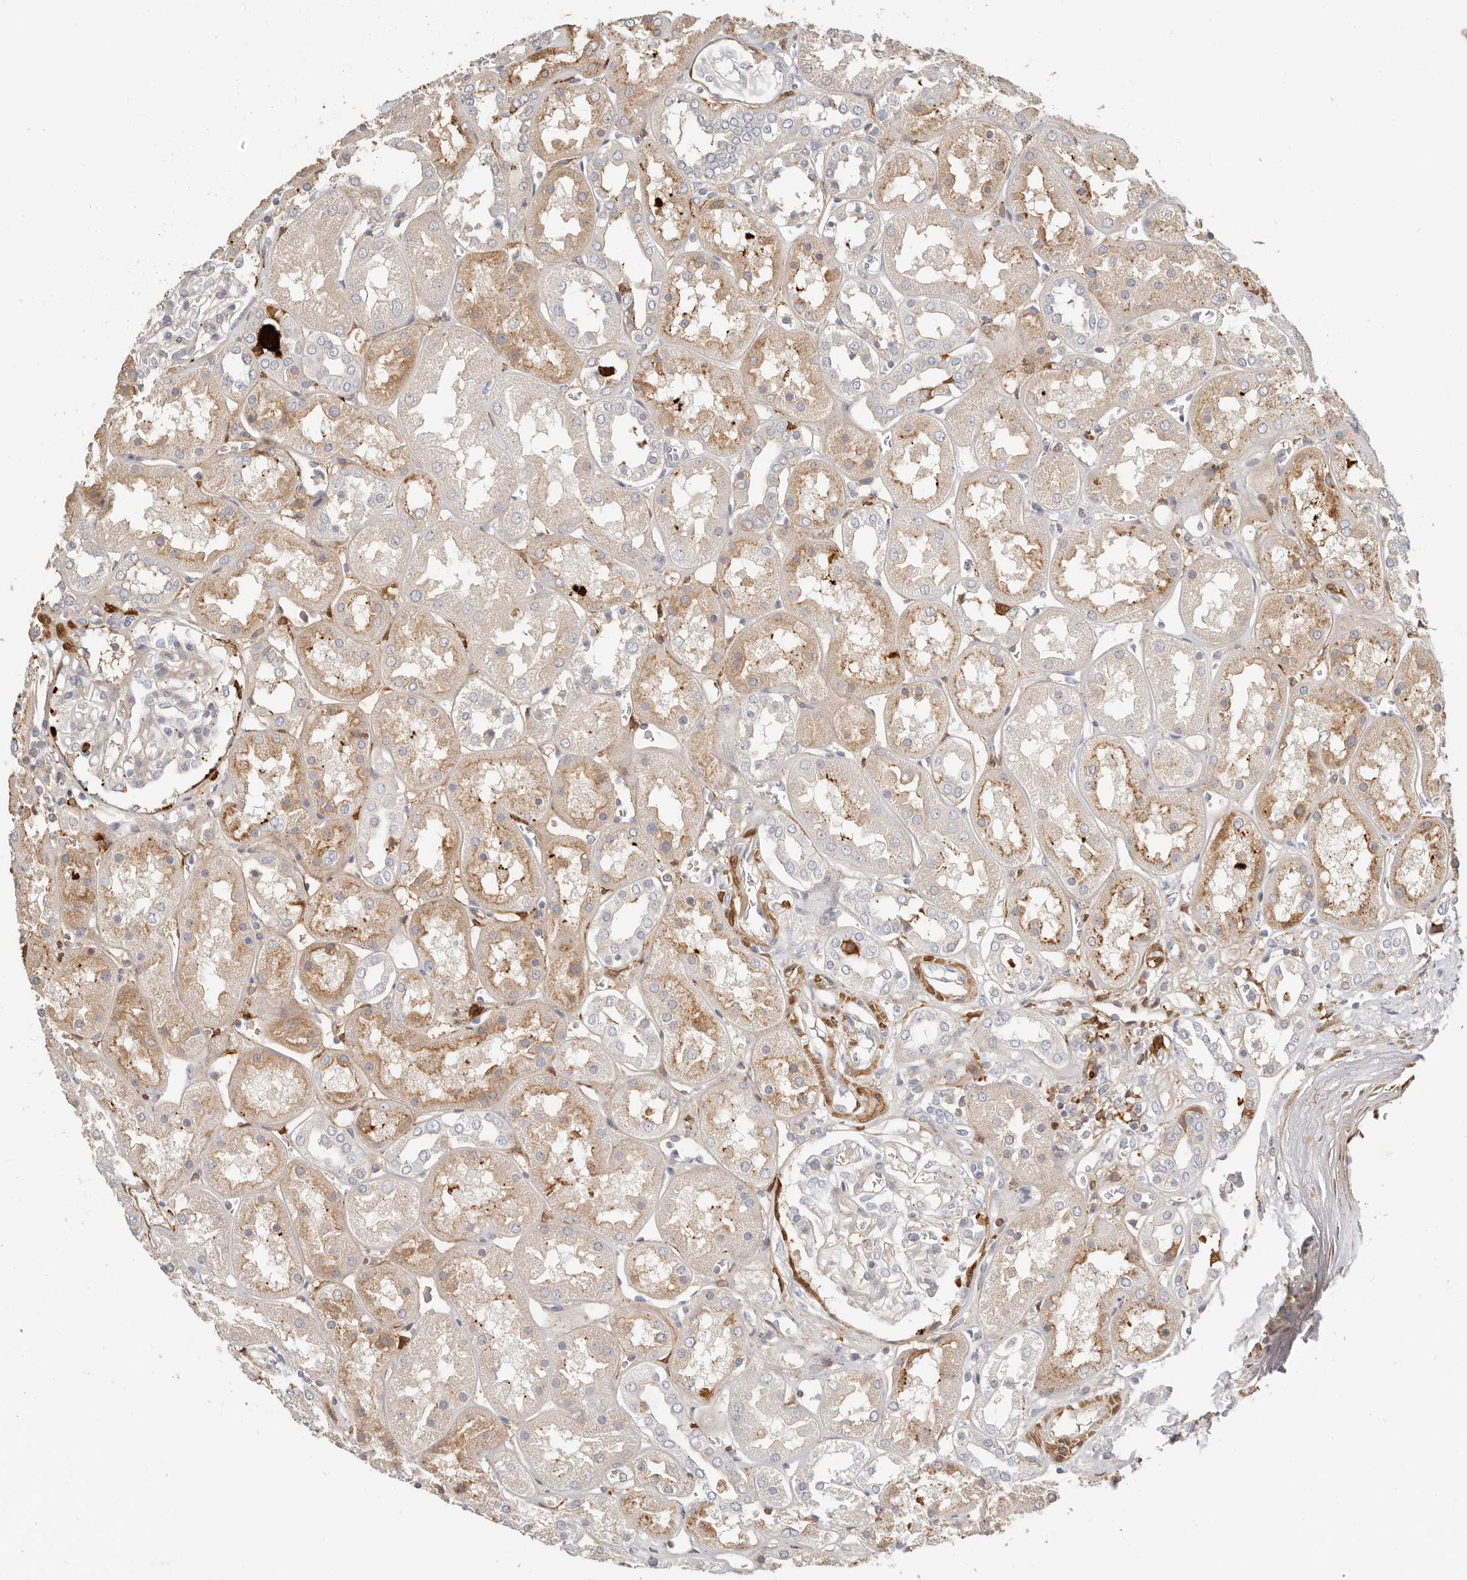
{"staining": {"intensity": "weak", "quantity": "<25%", "location": "cytoplasmic/membranous"}, "tissue": "kidney", "cell_type": "Cells in glomeruli", "image_type": "normal", "snomed": [{"axis": "morphology", "description": "Normal tissue, NOS"}, {"axis": "topography", "description": "Kidney"}], "caption": "DAB immunohistochemical staining of normal kidney demonstrates no significant positivity in cells in glomeruli. (Brightfield microscopy of DAB immunohistochemistry at high magnification).", "gene": "MTFR2", "patient": {"sex": "male", "age": 70}}